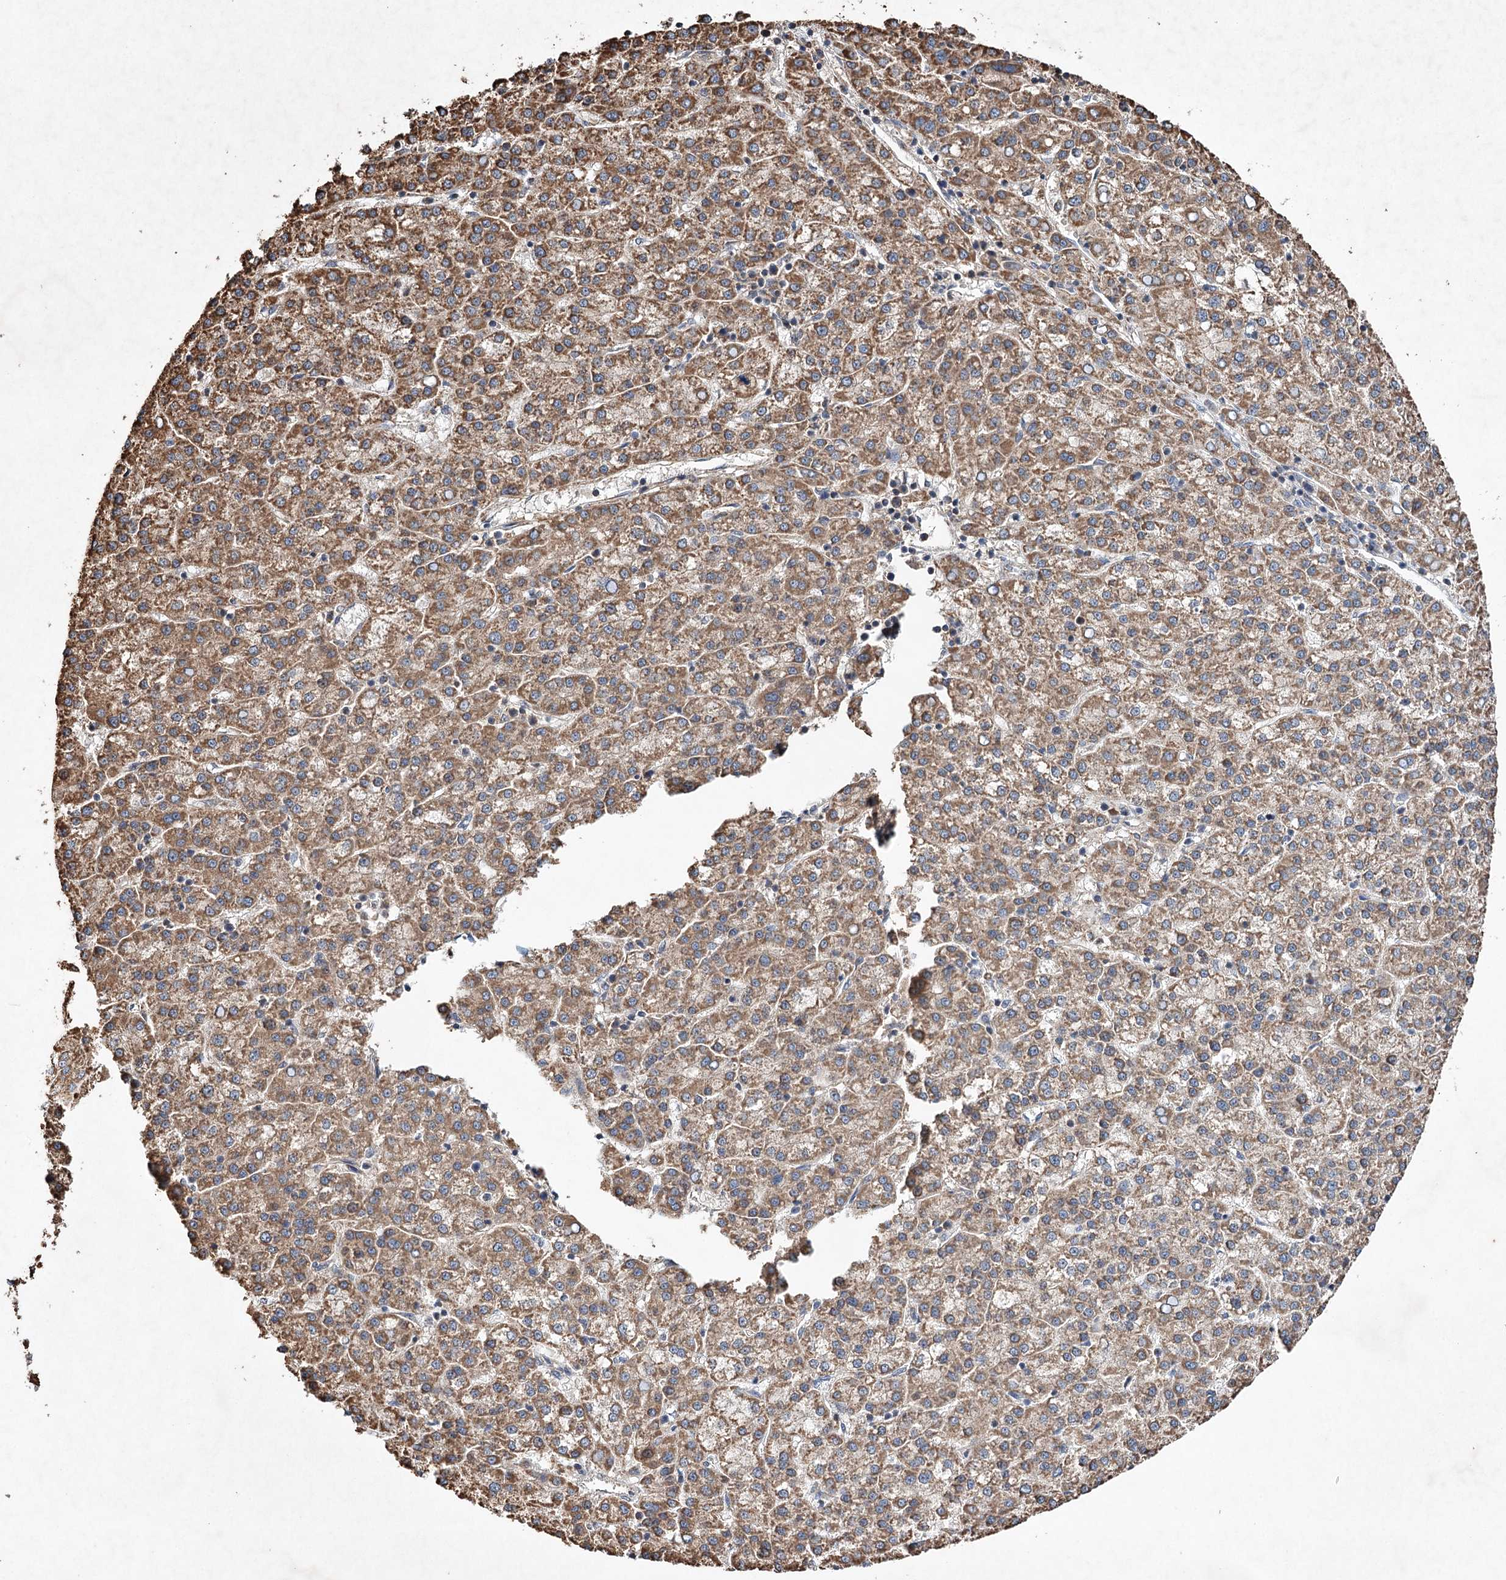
{"staining": {"intensity": "moderate", "quantity": ">75%", "location": "cytoplasmic/membranous"}, "tissue": "liver cancer", "cell_type": "Tumor cells", "image_type": "cancer", "snomed": [{"axis": "morphology", "description": "Carcinoma, Hepatocellular, NOS"}, {"axis": "topography", "description": "Liver"}], "caption": "A histopathology image showing moderate cytoplasmic/membranous expression in approximately >75% of tumor cells in hepatocellular carcinoma (liver), as visualized by brown immunohistochemical staining.", "gene": "PIK3CB", "patient": {"sex": "female", "age": 58}}